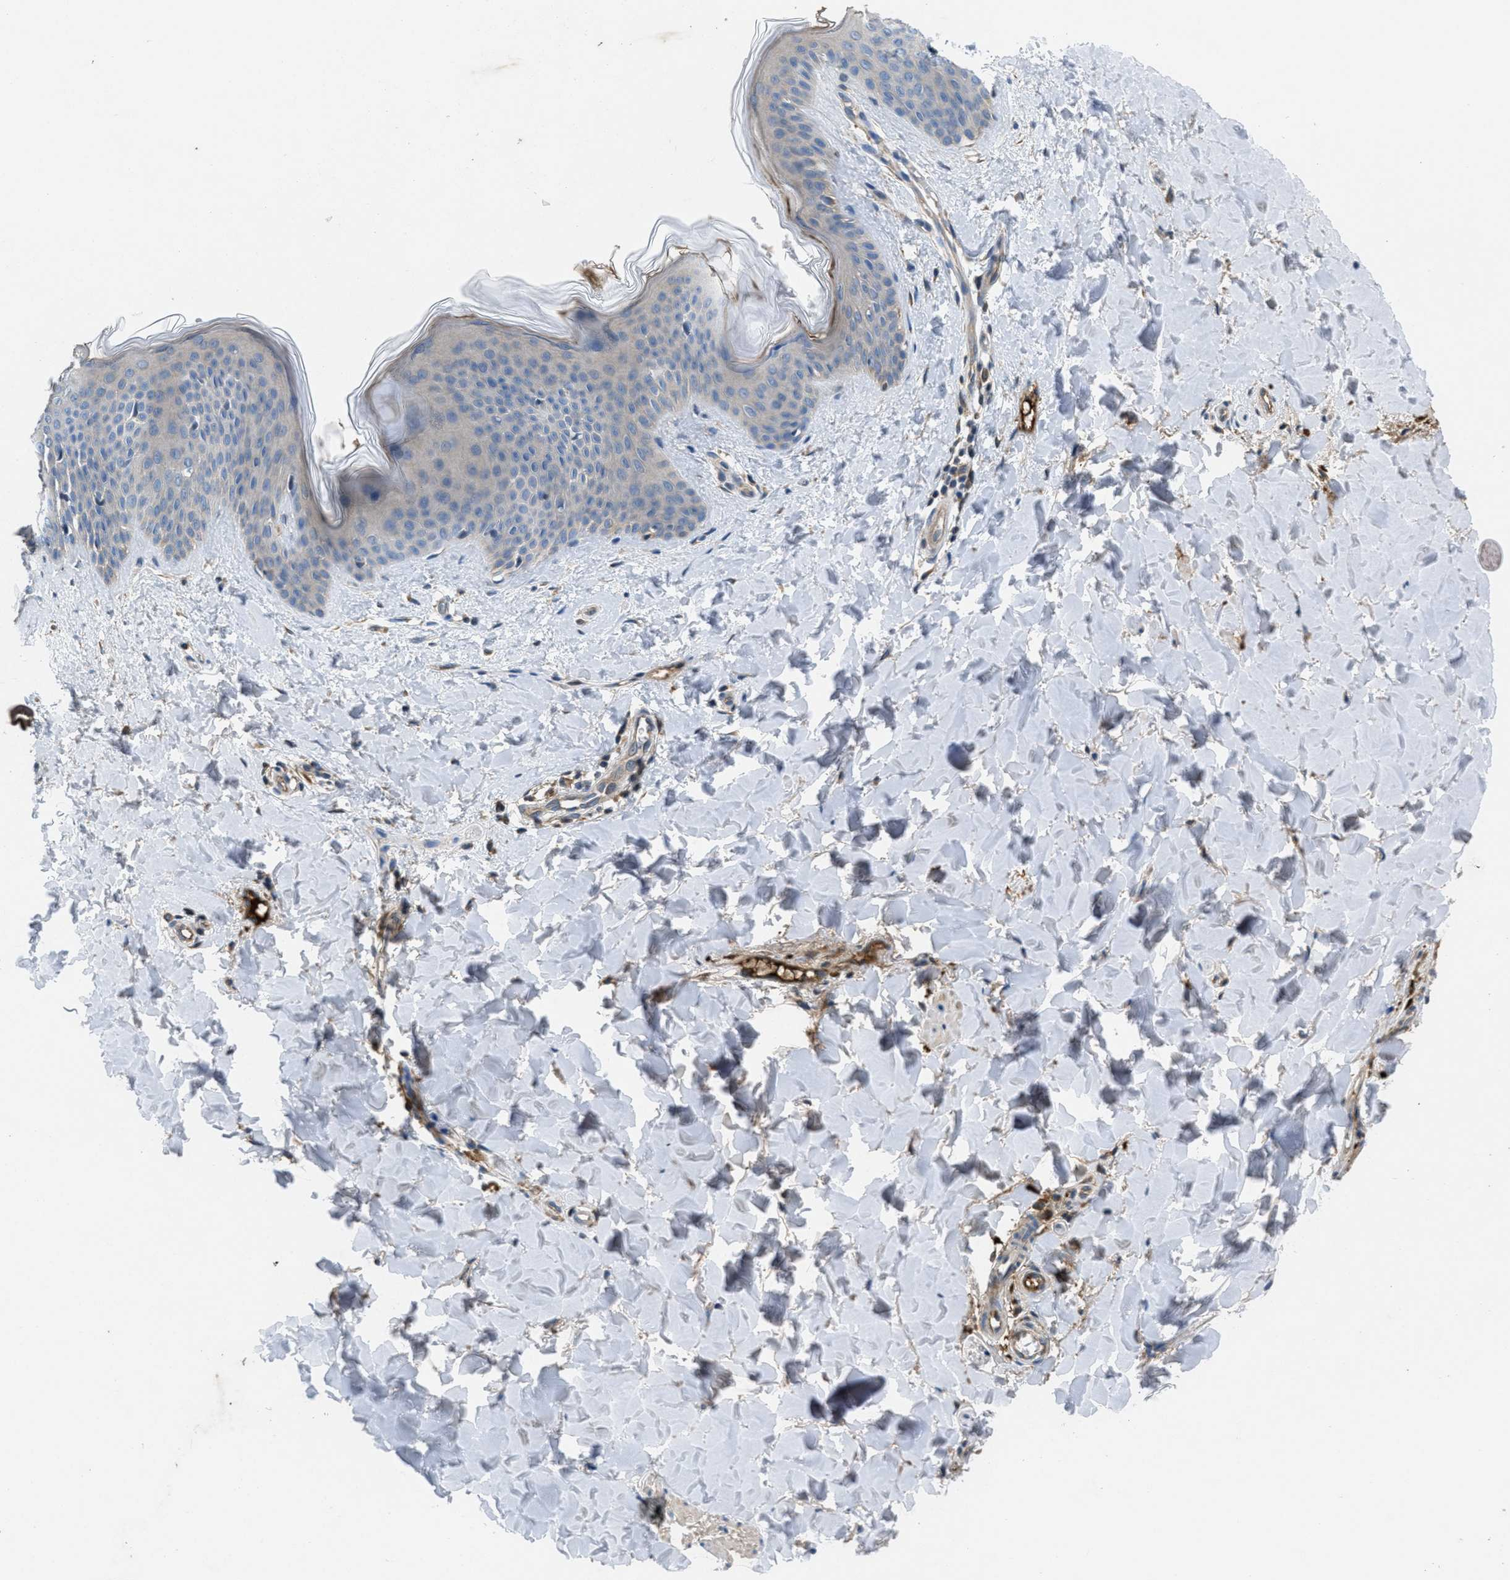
{"staining": {"intensity": "negative", "quantity": "none", "location": "none"}, "tissue": "skin", "cell_type": "Fibroblasts", "image_type": "normal", "snomed": [{"axis": "morphology", "description": "Normal tissue, NOS"}, {"axis": "topography", "description": "Skin"}], "caption": "Immunohistochemistry of unremarkable skin displays no expression in fibroblasts. (DAB IHC visualized using brightfield microscopy, high magnification).", "gene": "GALK1", "patient": {"sex": "female", "age": 17}}